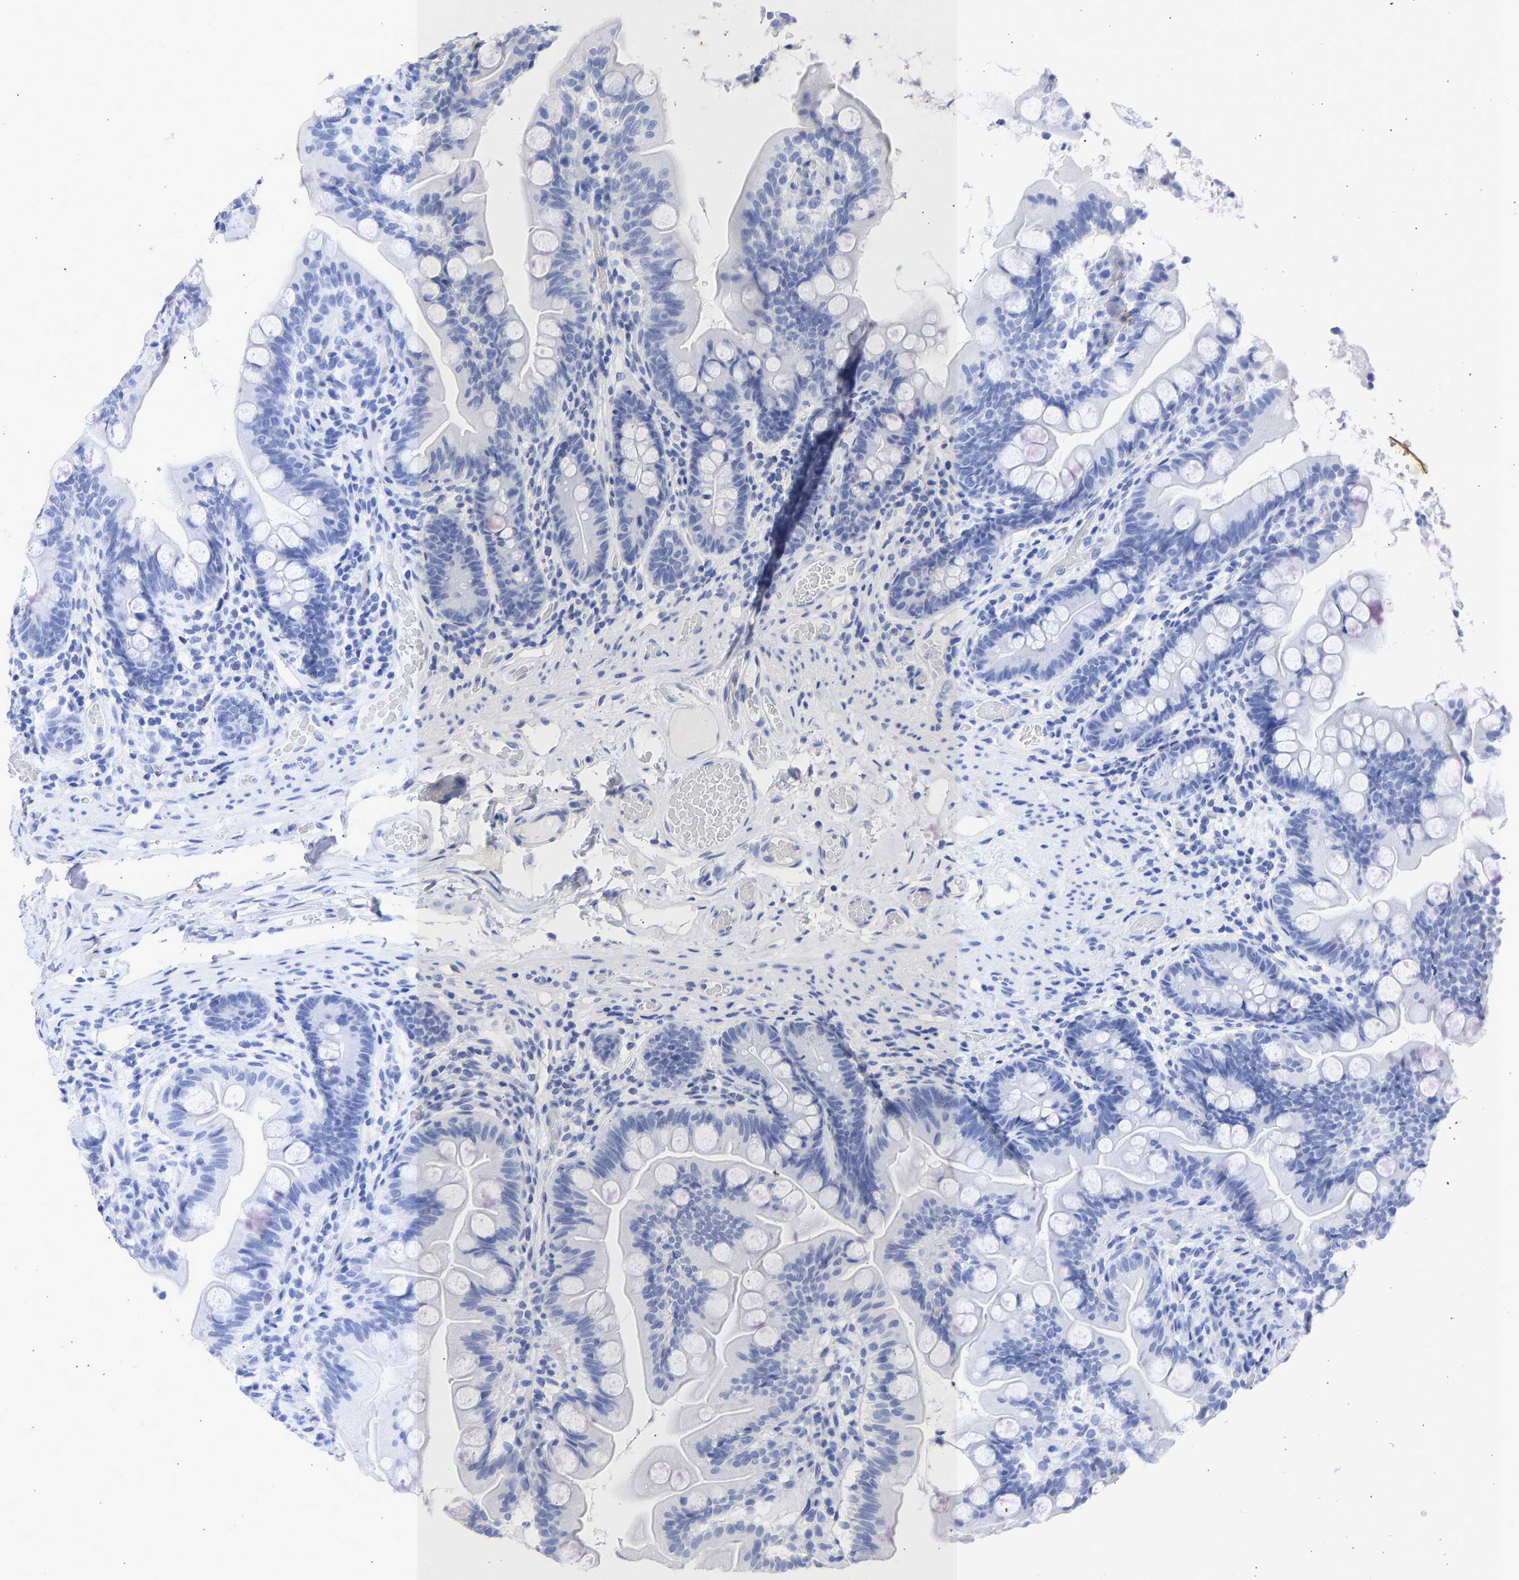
{"staining": {"intensity": "negative", "quantity": "none", "location": "none"}, "tissue": "small intestine", "cell_type": "Glandular cells", "image_type": "normal", "snomed": [{"axis": "morphology", "description": "Normal tissue, NOS"}, {"axis": "topography", "description": "Small intestine"}], "caption": "Glandular cells show no significant positivity in unremarkable small intestine.", "gene": "KRT1", "patient": {"sex": "female", "age": 56}}